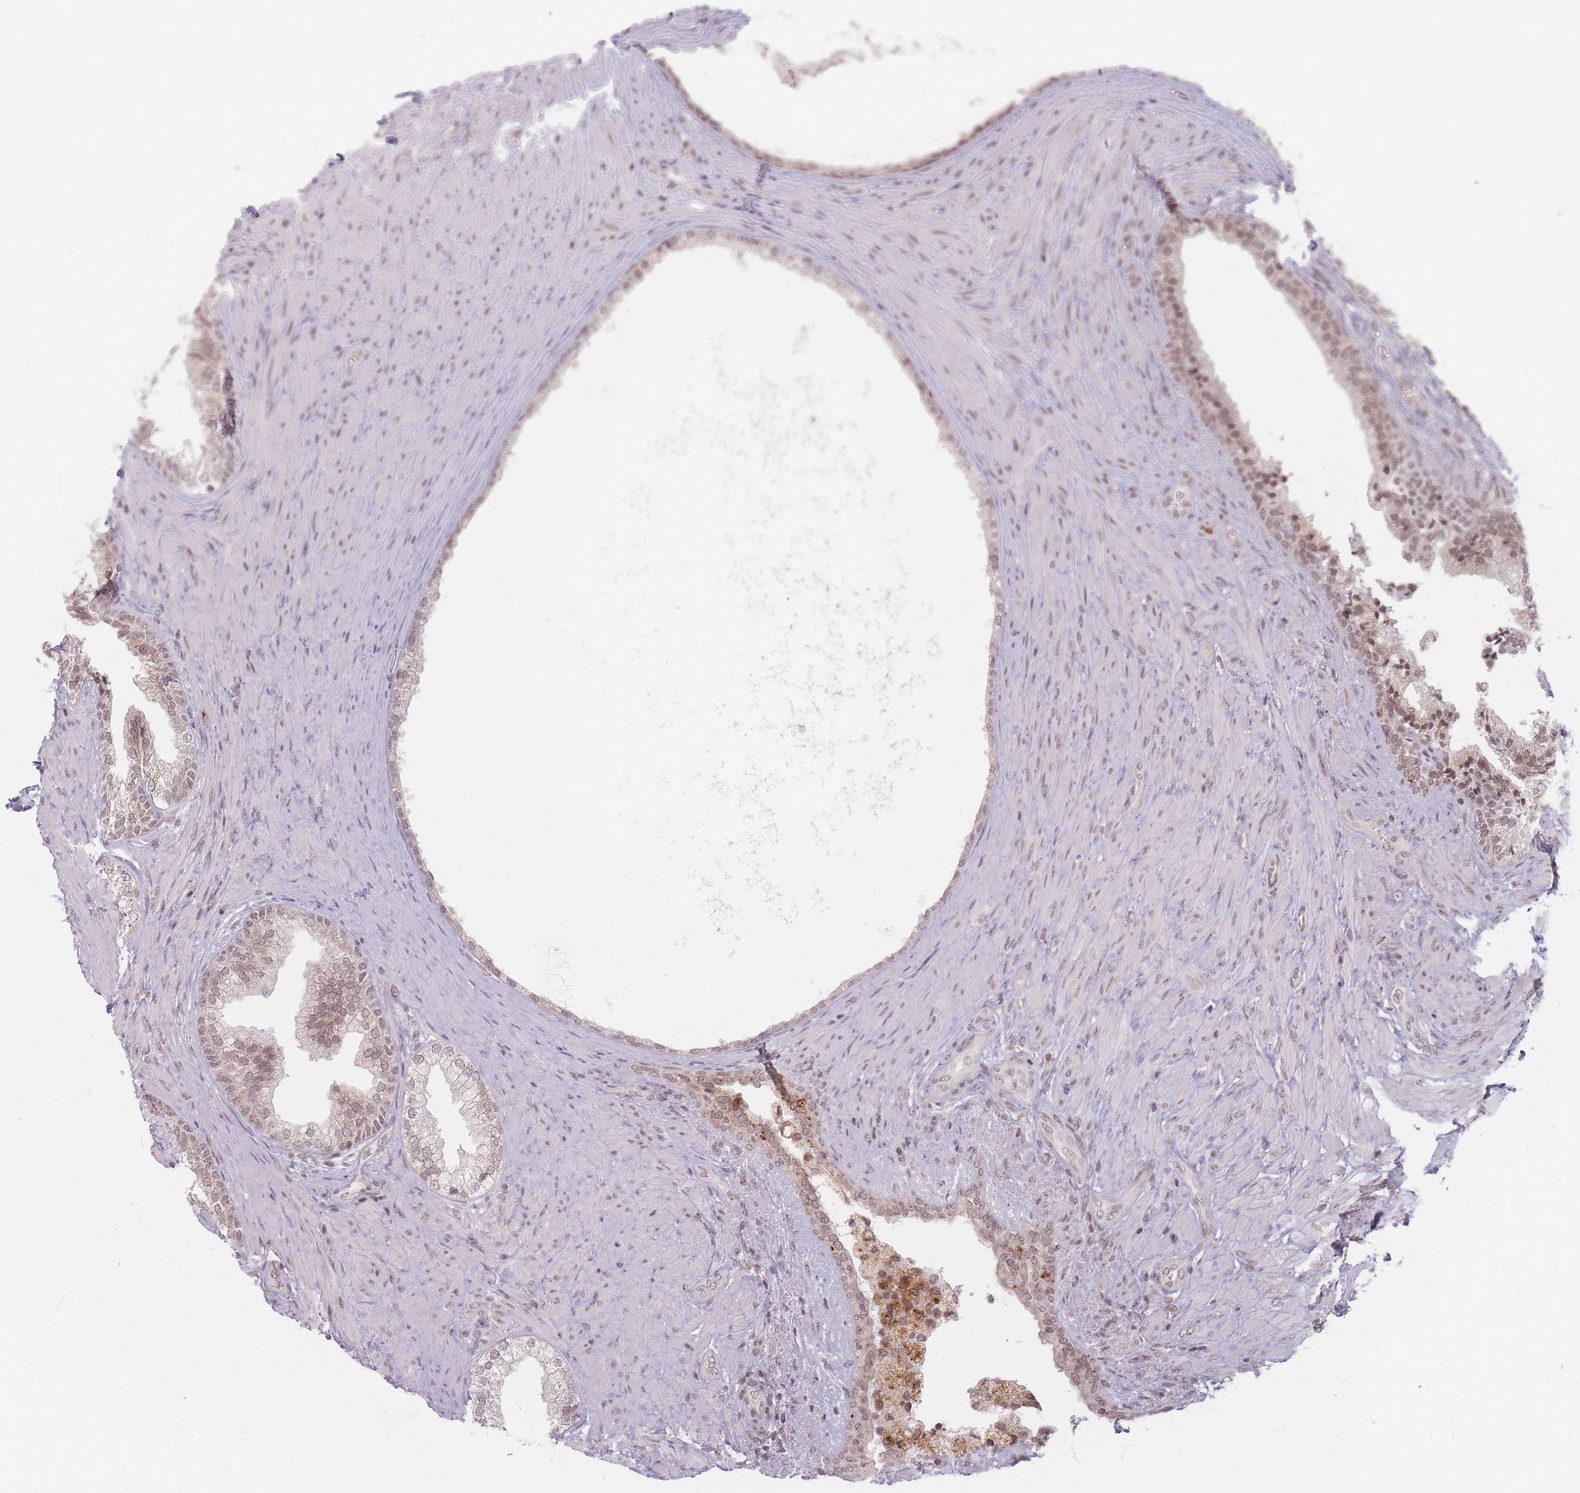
{"staining": {"intensity": "weak", "quantity": ">75%", "location": "cytoplasmic/membranous,nuclear"}, "tissue": "prostate", "cell_type": "Glandular cells", "image_type": "normal", "snomed": [{"axis": "morphology", "description": "Normal tissue, NOS"}, {"axis": "topography", "description": "Prostate"}], "caption": "DAB (3,3'-diaminobenzidine) immunohistochemical staining of benign human prostate exhibits weak cytoplasmic/membranous,nuclear protein positivity in approximately >75% of glandular cells.", "gene": "SPATA45", "patient": {"sex": "male", "age": 76}}